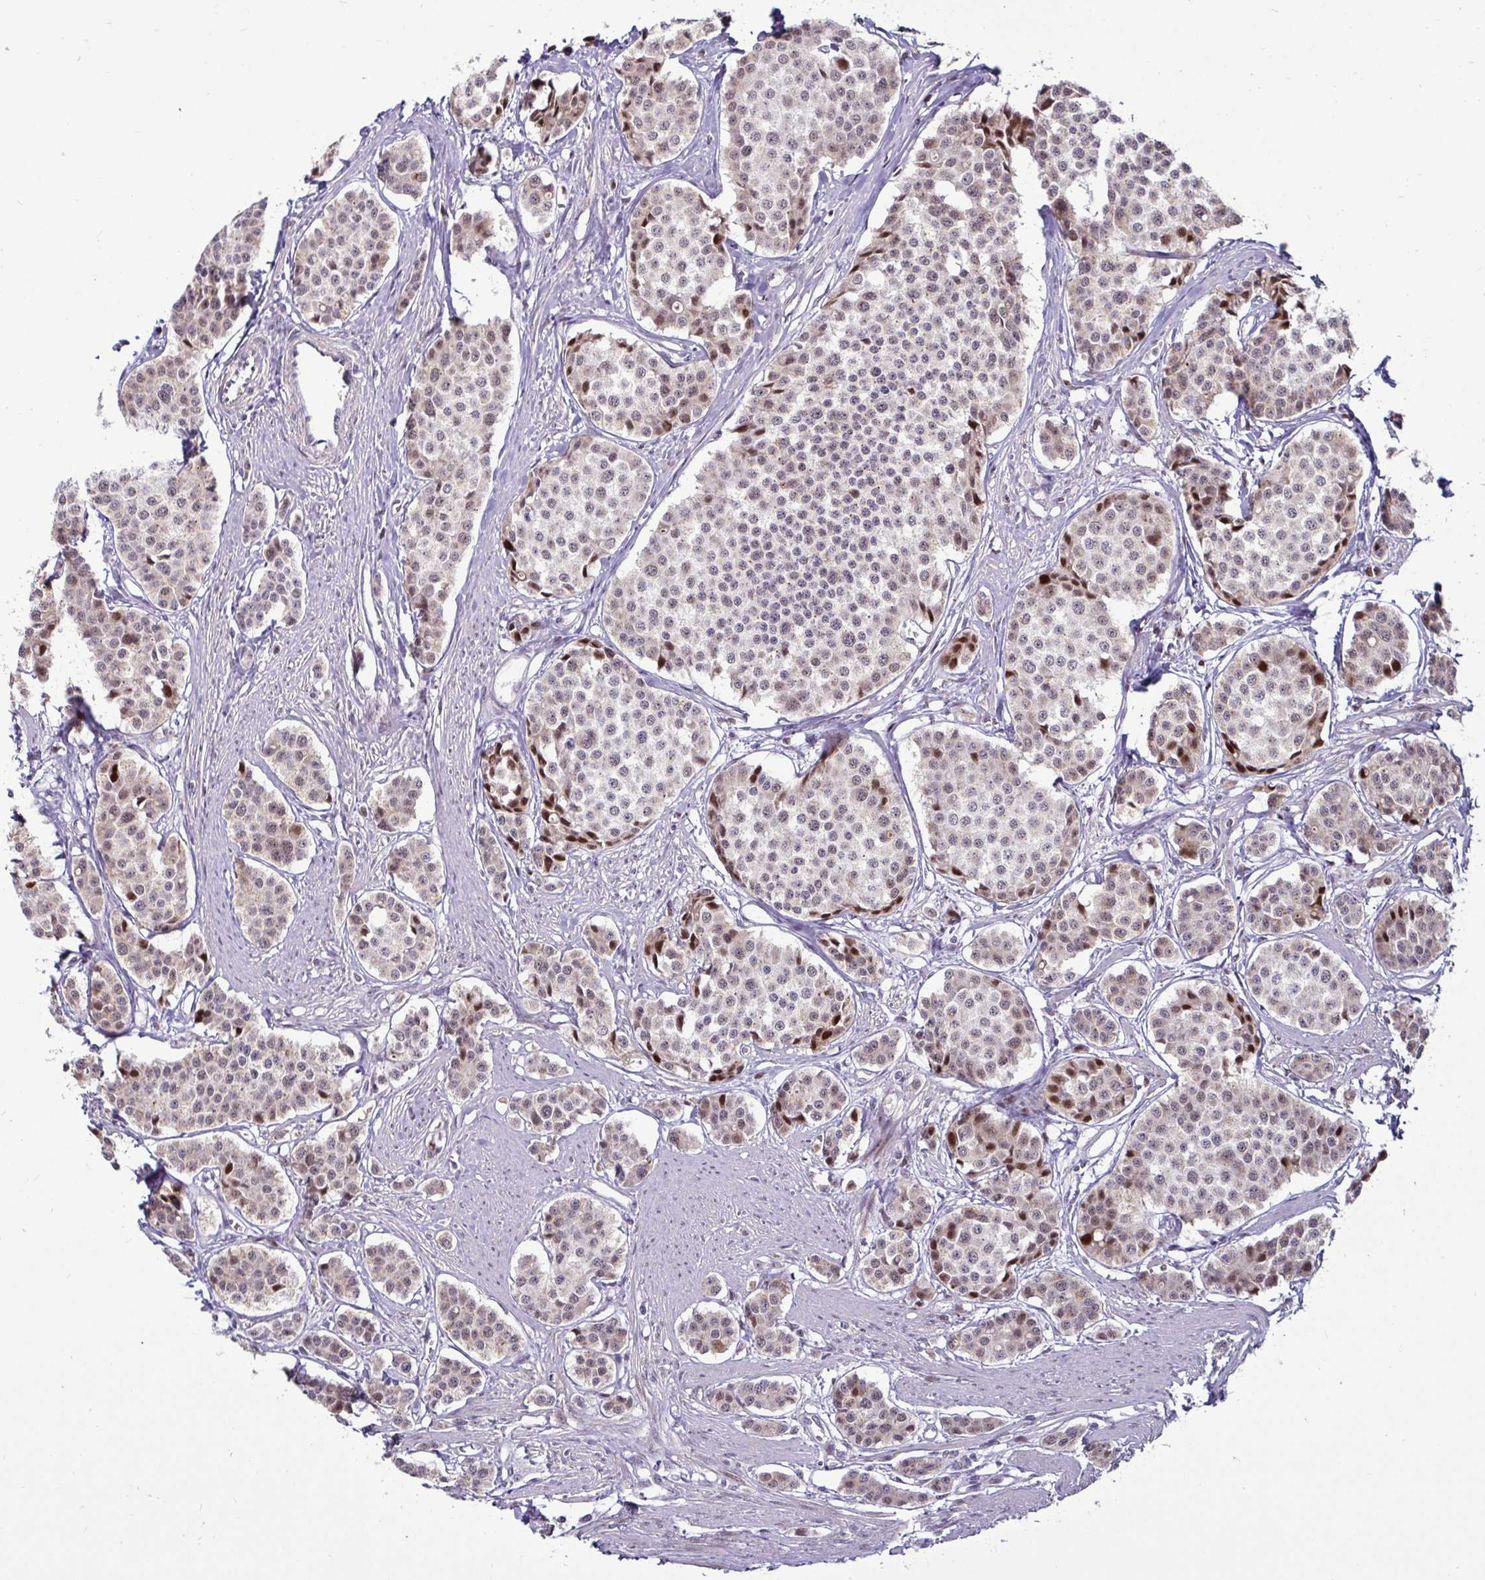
{"staining": {"intensity": "moderate", "quantity": "<25%", "location": "nuclear"}, "tissue": "carcinoid", "cell_type": "Tumor cells", "image_type": "cancer", "snomed": [{"axis": "morphology", "description": "Carcinoid, malignant, NOS"}, {"axis": "topography", "description": "Small intestine"}], "caption": "Moderate nuclear protein staining is seen in about <25% of tumor cells in malignant carcinoid. Using DAB (brown) and hematoxylin (blue) stains, captured at high magnification using brightfield microscopy.", "gene": "DZIP1", "patient": {"sex": "male", "age": 60}}